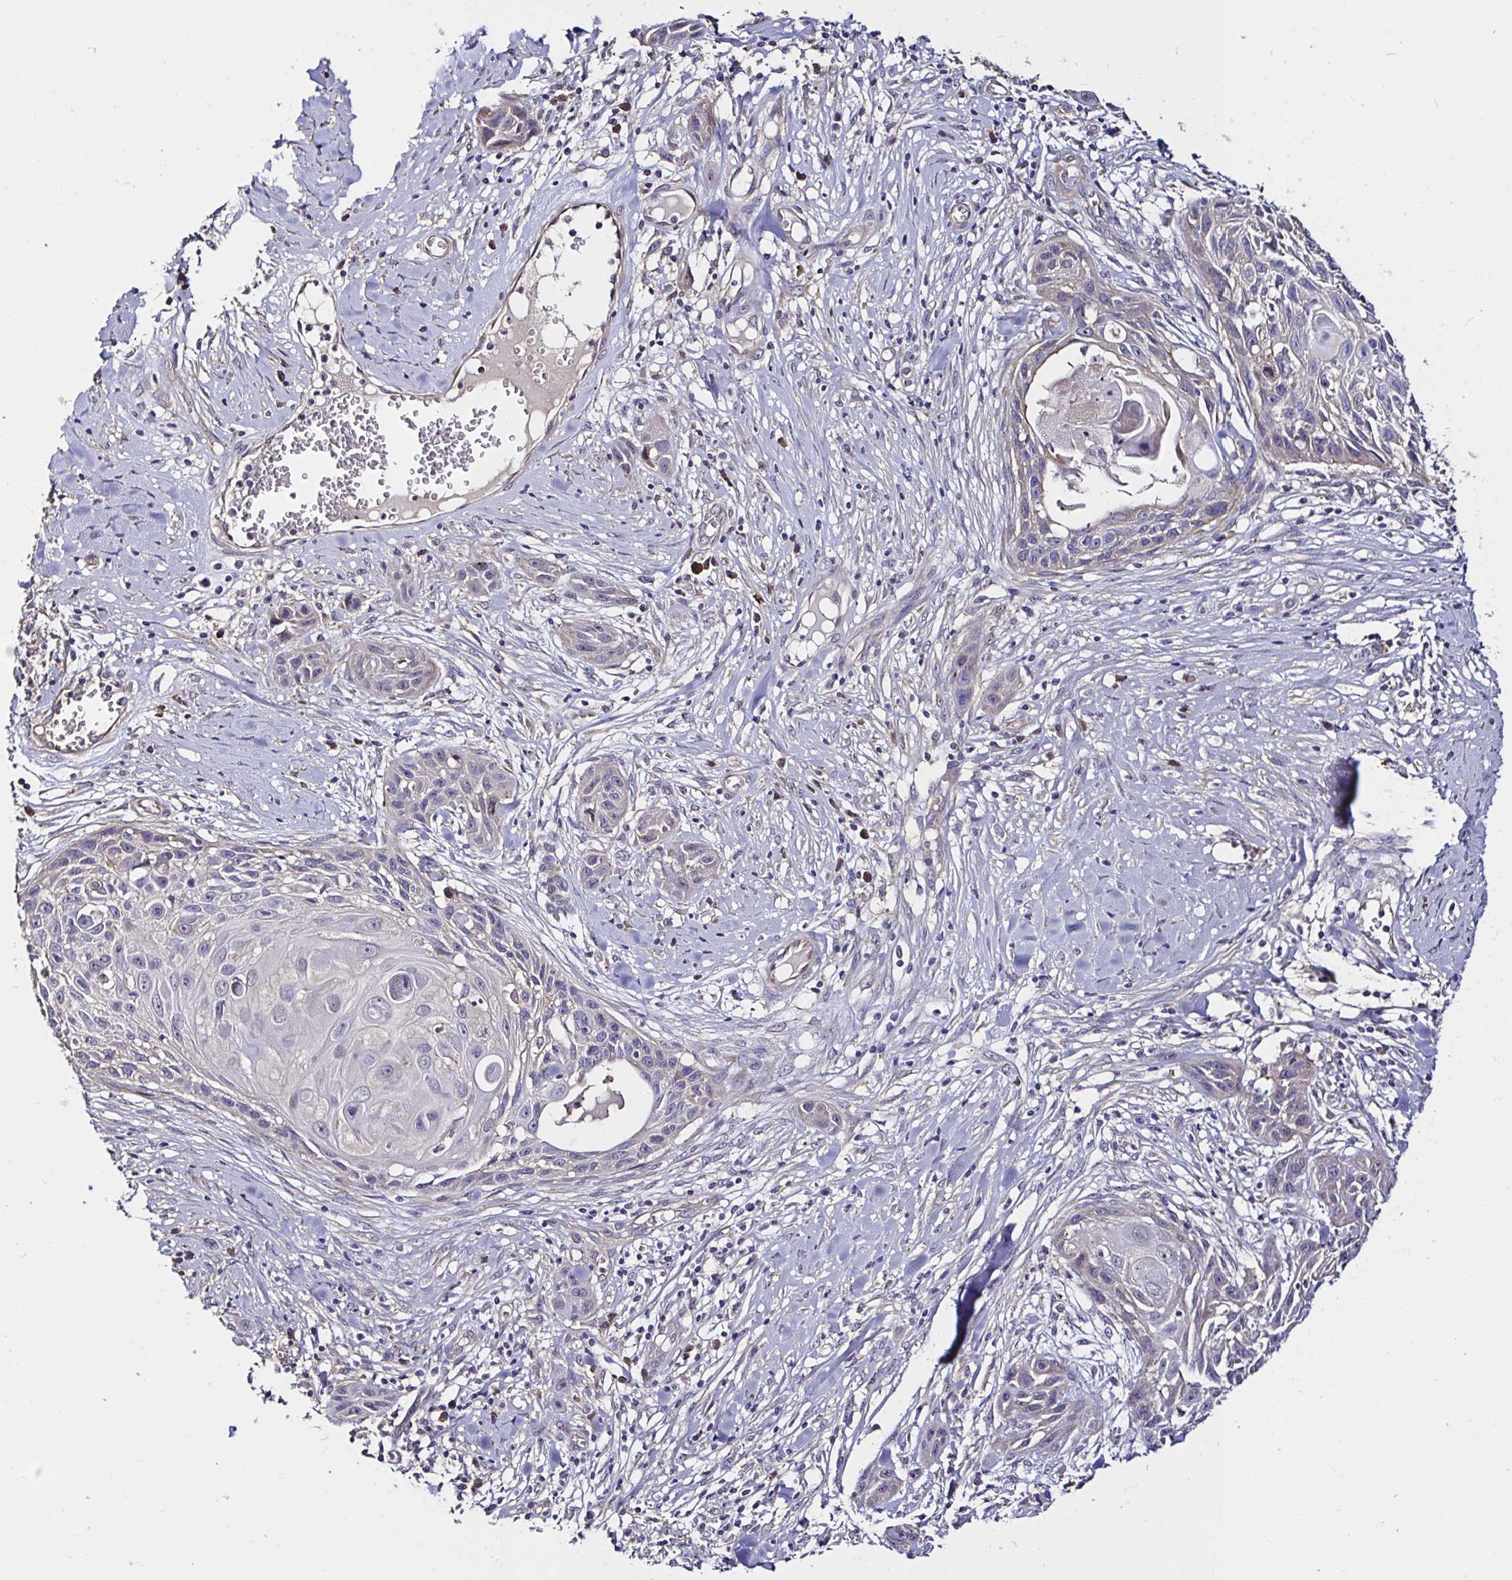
{"staining": {"intensity": "negative", "quantity": "none", "location": "none"}, "tissue": "skin cancer", "cell_type": "Tumor cells", "image_type": "cancer", "snomed": [{"axis": "morphology", "description": "Squamous cell carcinoma, NOS"}, {"axis": "topography", "description": "Skin"}, {"axis": "topography", "description": "Vulva"}], "caption": "Immunohistochemistry (IHC) micrograph of human squamous cell carcinoma (skin) stained for a protein (brown), which displays no expression in tumor cells. (DAB IHC, high magnification).", "gene": "RSRP1", "patient": {"sex": "female", "age": 83}}